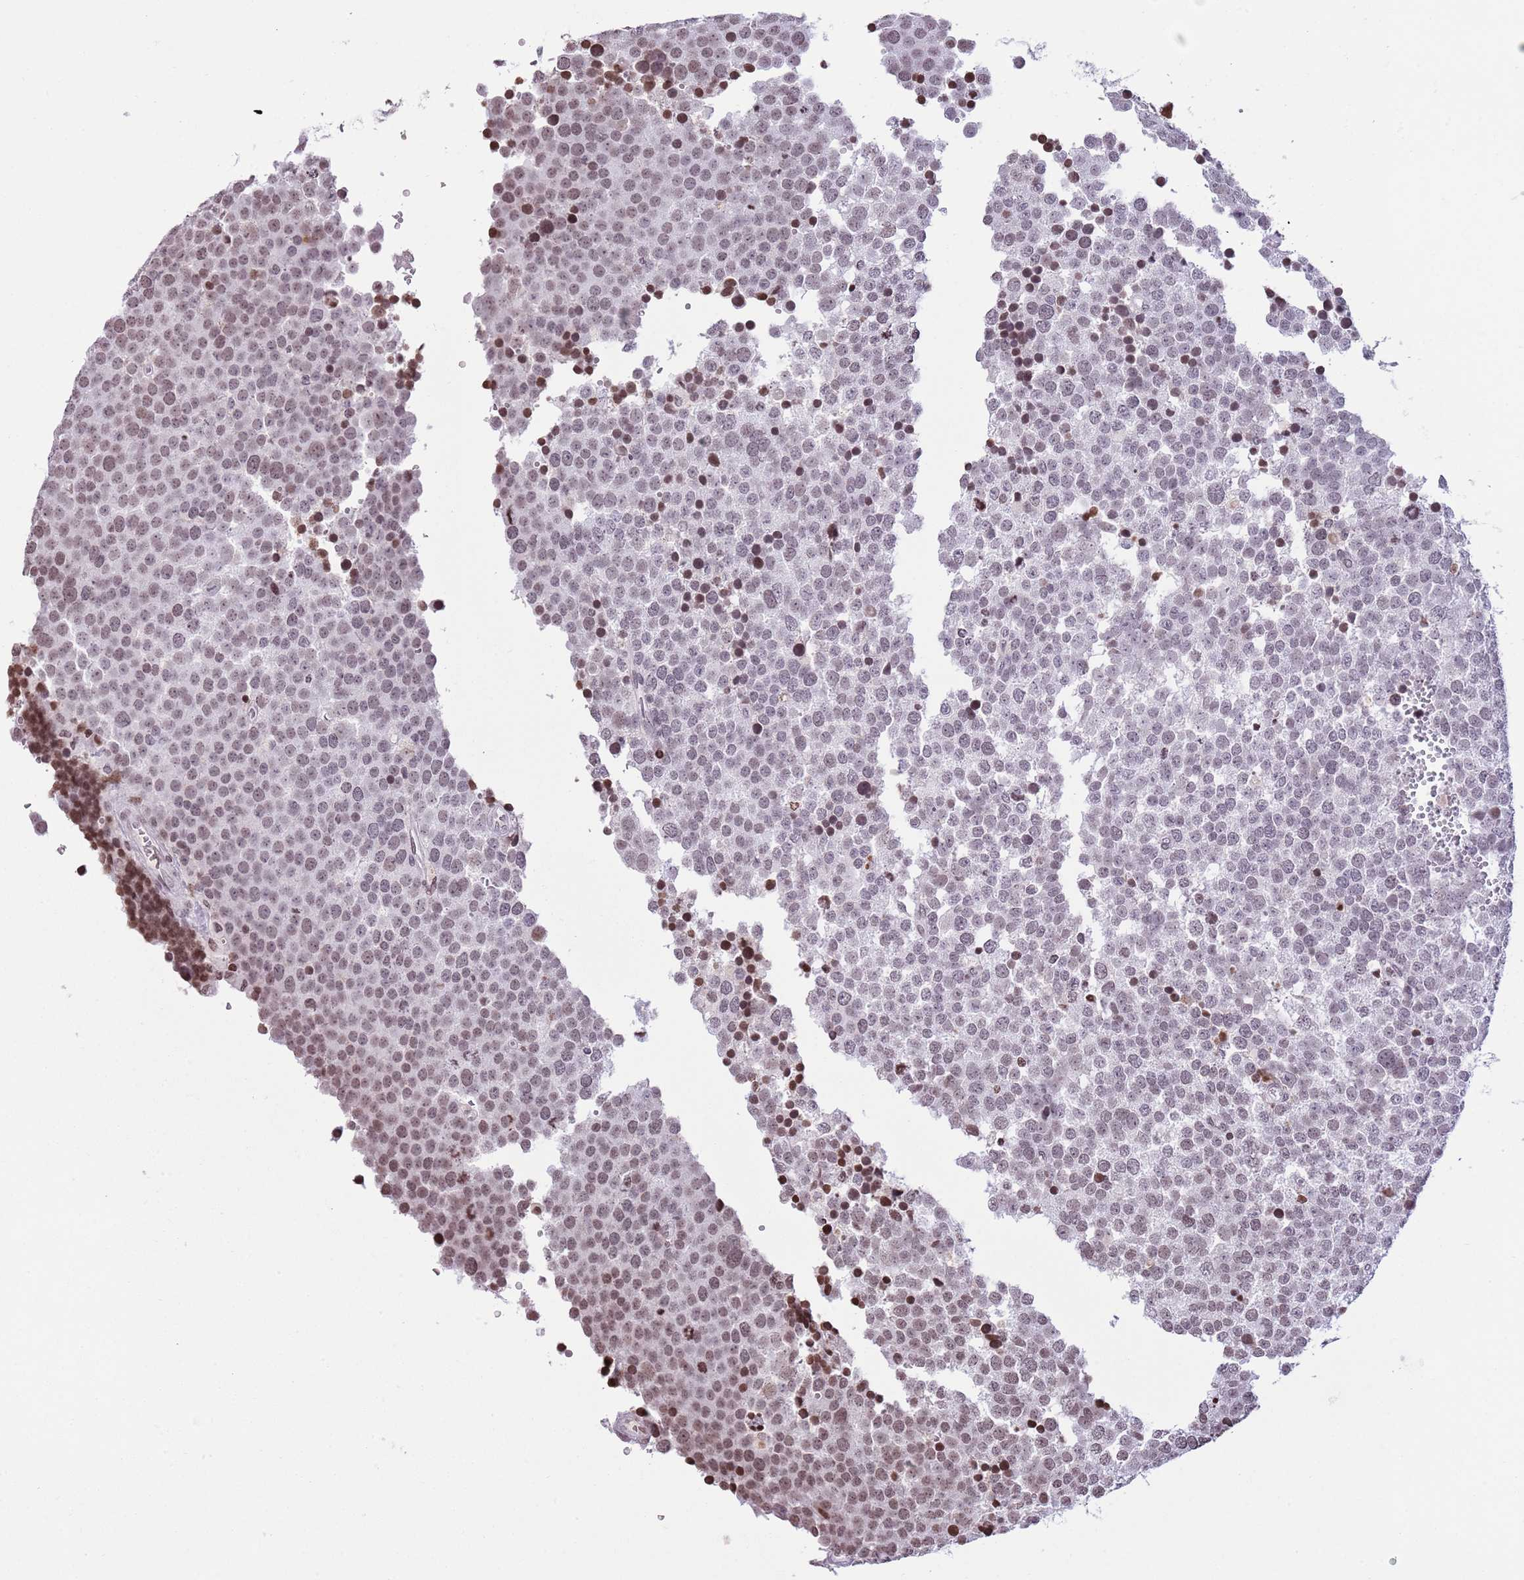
{"staining": {"intensity": "weak", "quantity": "25%-75%", "location": "nuclear"}, "tissue": "testis cancer", "cell_type": "Tumor cells", "image_type": "cancer", "snomed": [{"axis": "morphology", "description": "Seminoma, NOS"}, {"axis": "topography", "description": "Testis"}], "caption": "Testis seminoma stained for a protein reveals weak nuclear positivity in tumor cells.", "gene": "KPNA3", "patient": {"sex": "male", "age": 71}}